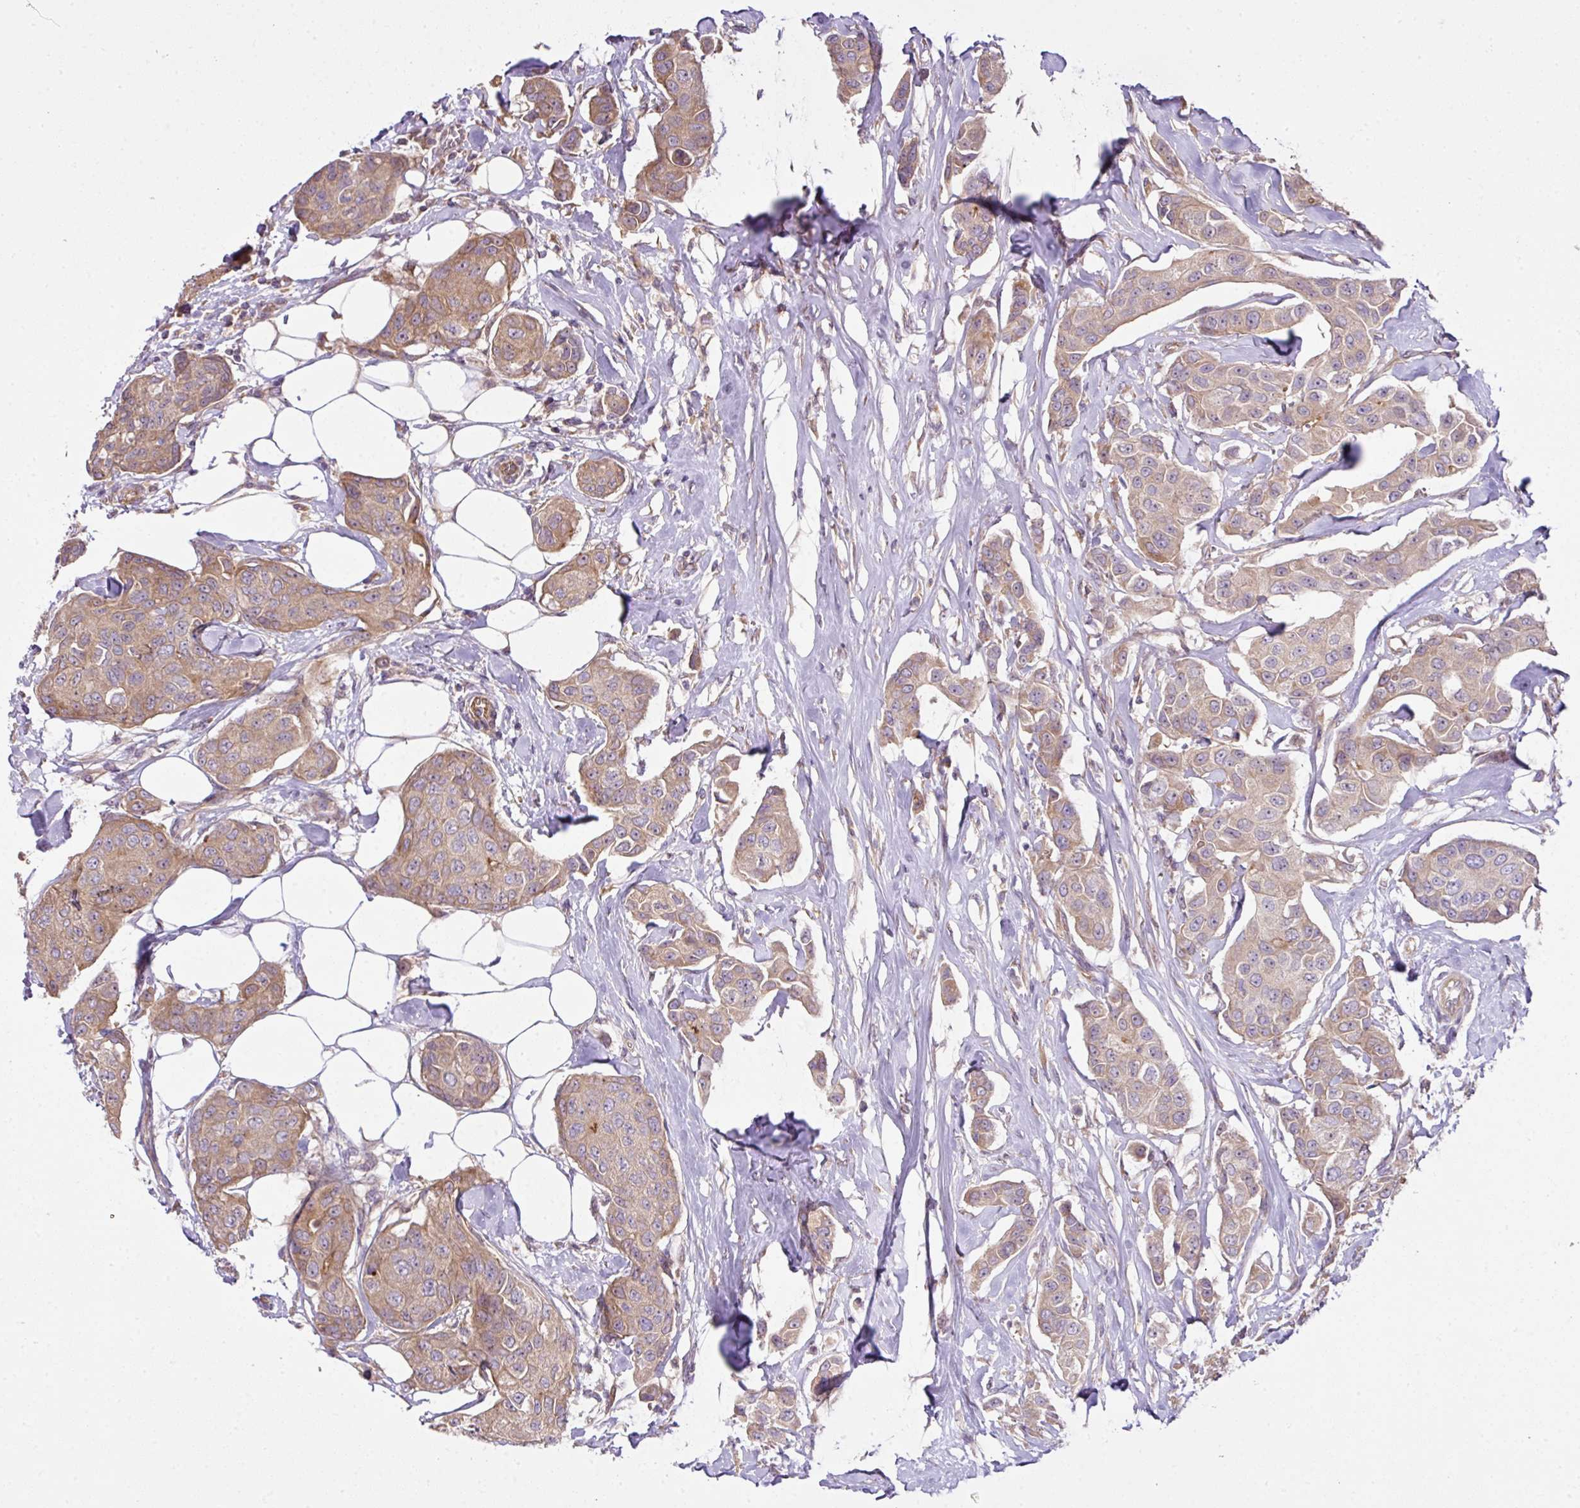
{"staining": {"intensity": "moderate", "quantity": ">75%", "location": "cytoplasmic/membranous"}, "tissue": "breast cancer", "cell_type": "Tumor cells", "image_type": "cancer", "snomed": [{"axis": "morphology", "description": "Duct carcinoma"}, {"axis": "topography", "description": "Breast"}, {"axis": "topography", "description": "Lymph node"}], "caption": "Immunohistochemistry image of neoplastic tissue: intraductal carcinoma (breast) stained using IHC displays medium levels of moderate protein expression localized specifically in the cytoplasmic/membranous of tumor cells, appearing as a cytoplasmic/membranous brown color.", "gene": "COX18", "patient": {"sex": "female", "age": 80}}